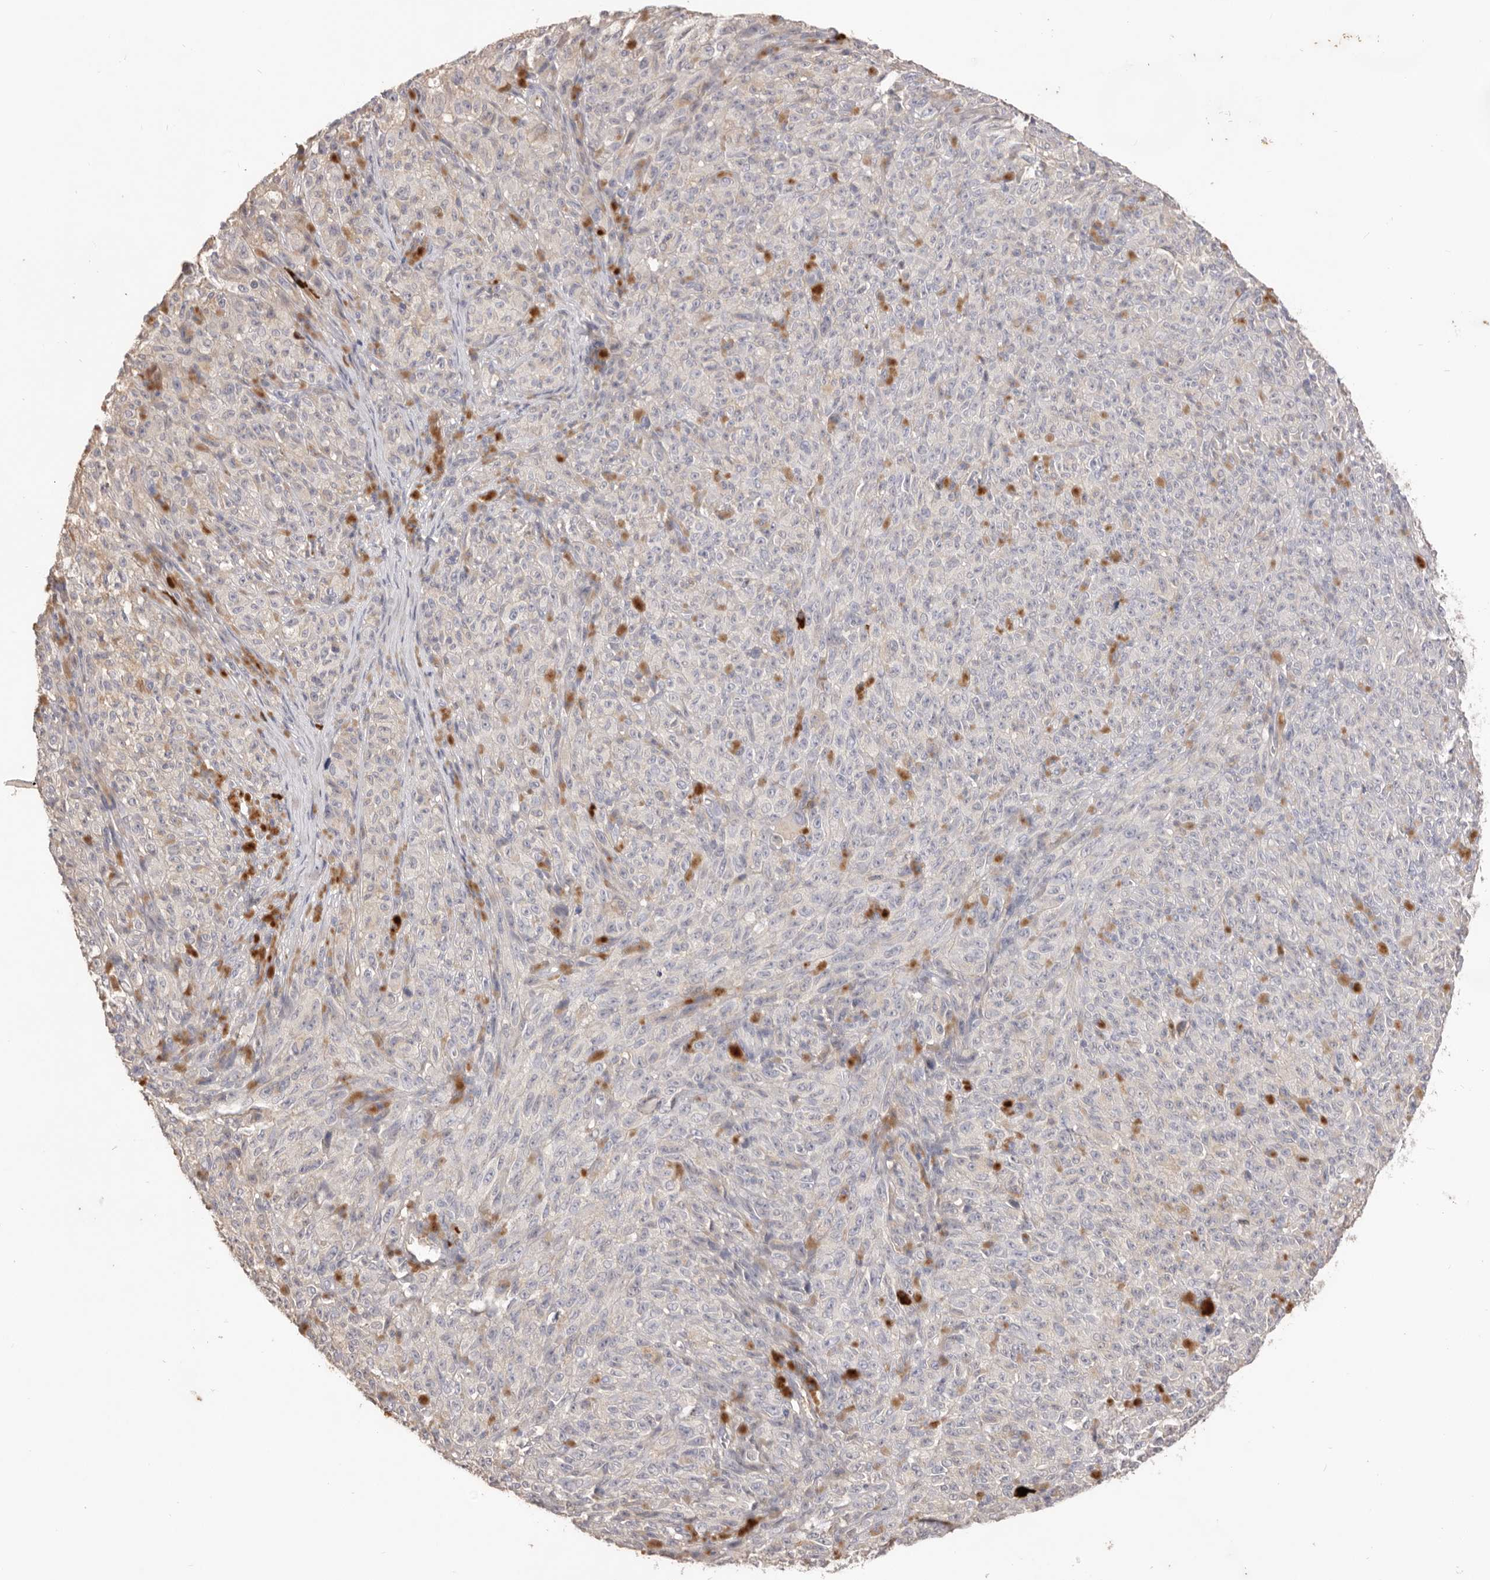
{"staining": {"intensity": "negative", "quantity": "none", "location": "none"}, "tissue": "melanoma", "cell_type": "Tumor cells", "image_type": "cancer", "snomed": [{"axis": "morphology", "description": "Malignant melanoma, NOS"}, {"axis": "topography", "description": "Skin"}], "caption": "An immunohistochemistry (IHC) image of melanoma is shown. There is no staining in tumor cells of melanoma.", "gene": "HCAR2", "patient": {"sex": "female", "age": 82}}